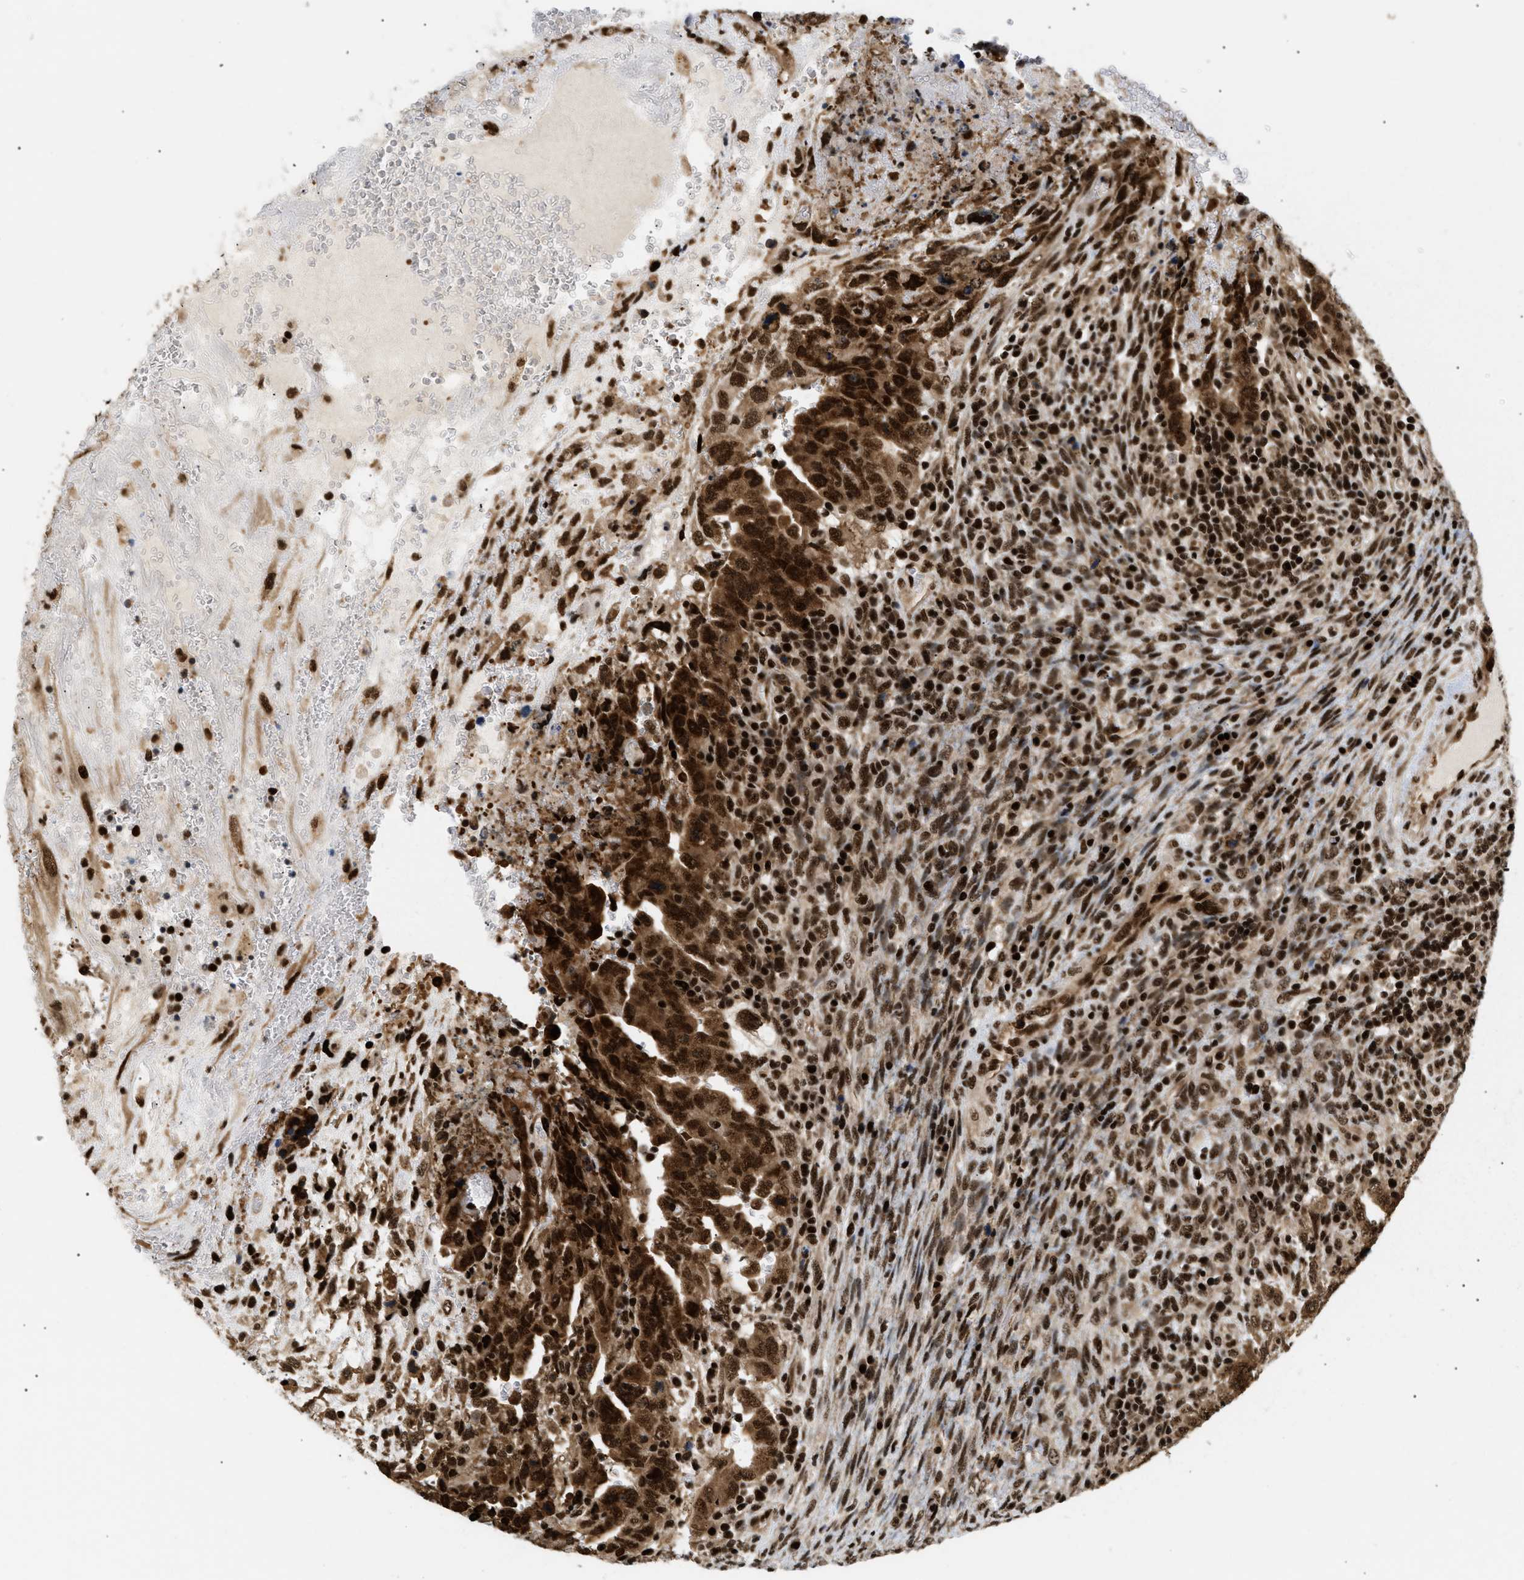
{"staining": {"intensity": "strong", "quantity": ">75%", "location": "cytoplasmic/membranous,nuclear"}, "tissue": "testis cancer", "cell_type": "Tumor cells", "image_type": "cancer", "snomed": [{"axis": "morphology", "description": "Carcinoma, Embryonal, NOS"}, {"axis": "topography", "description": "Testis"}], "caption": "Strong cytoplasmic/membranous and nuclear protein expression is identified in about >75% of tumor cells in testis cancer.", "gene": "RBM5", "patient": {"sex": "male", "age": 28}}